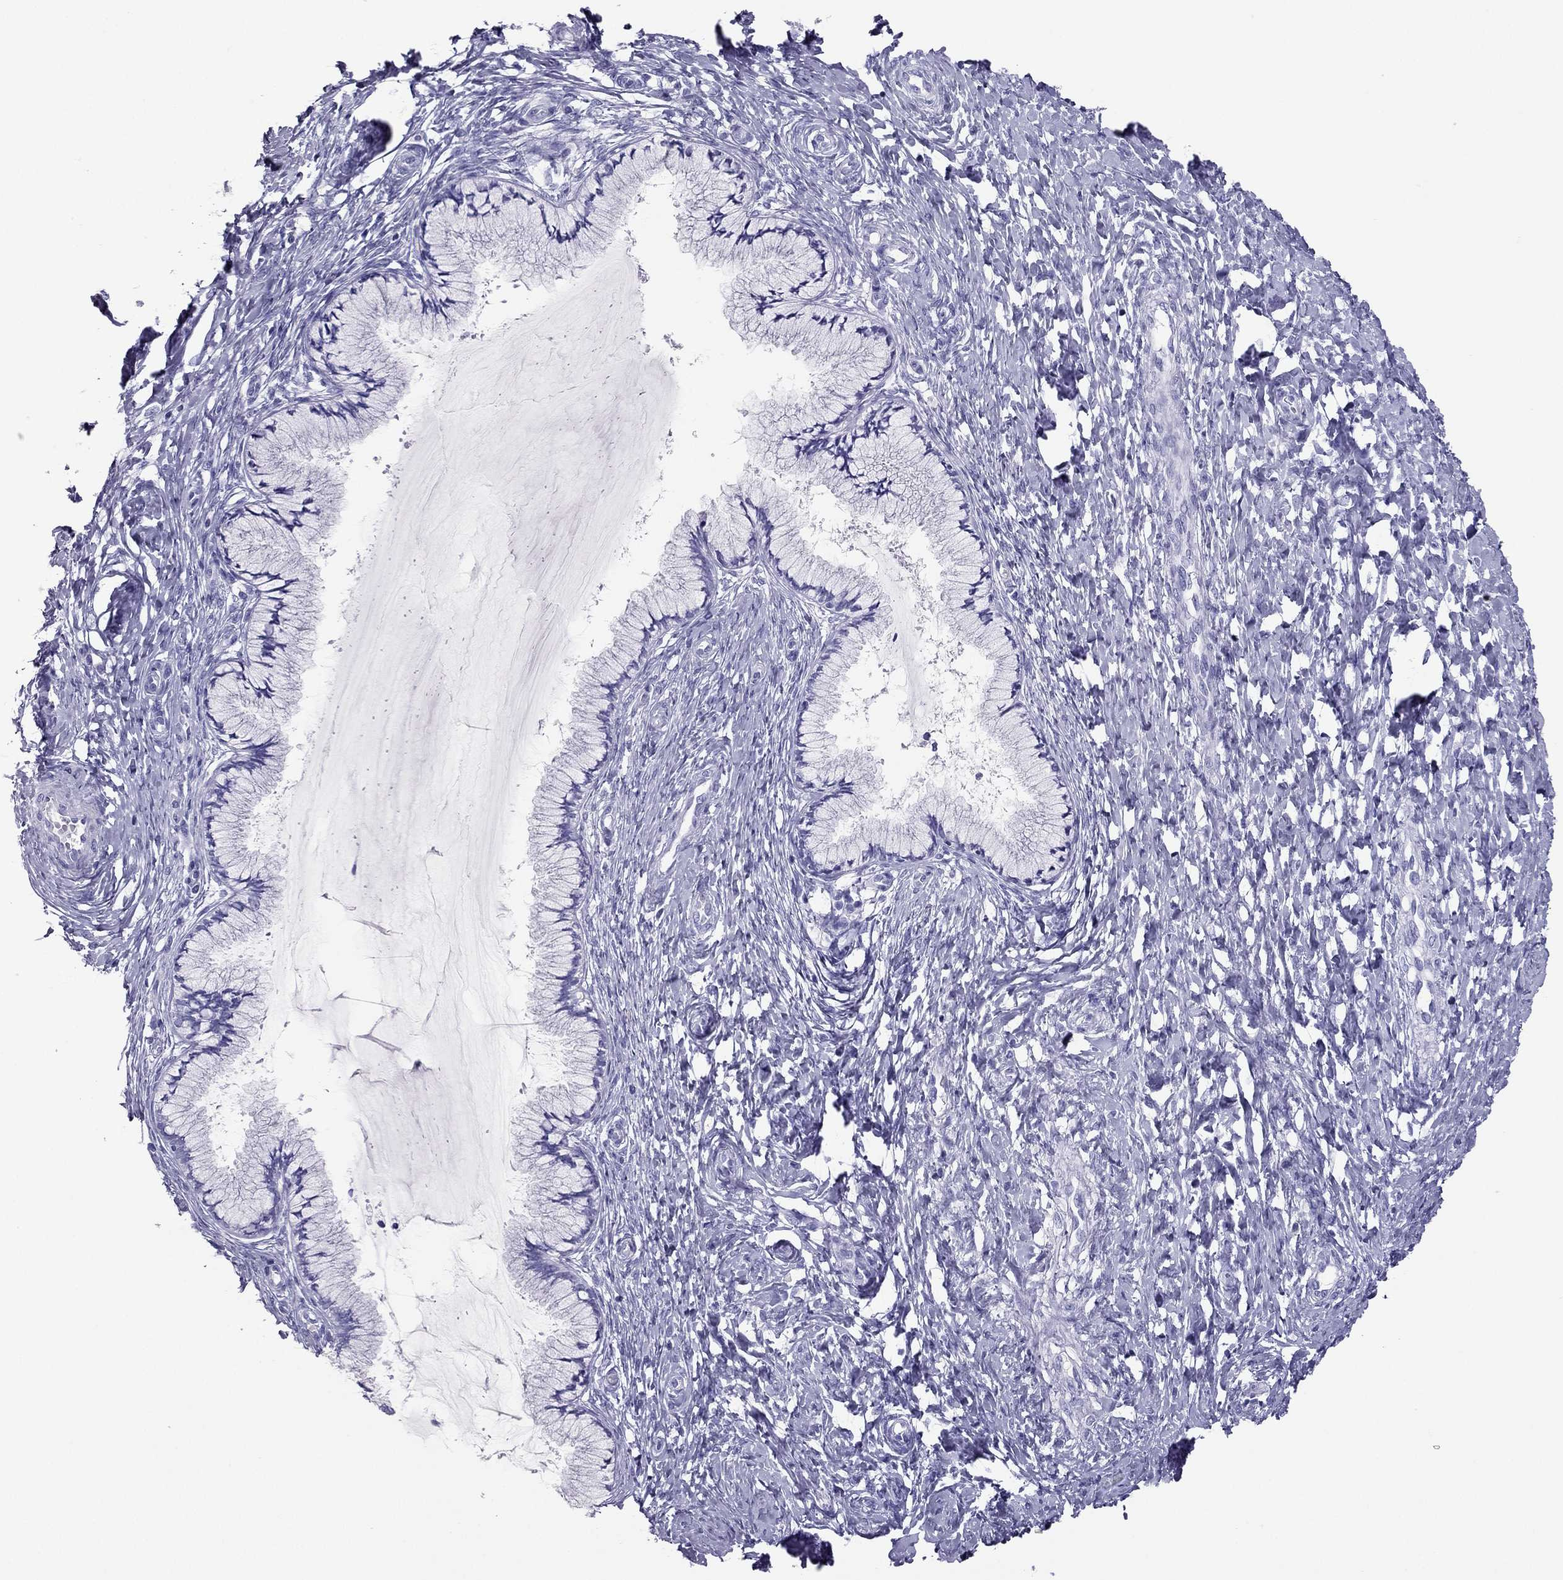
{"staining": {"intensity": "negative", "quantity": "none", "location": "none"}, "tissue": "cervix", "cell_type": "Glandular cells", "image_type": "normal", "snomed": [{"axis": "morphology", "description": "Normal tissue, NOS"}, {"axis": "topography", "description": "Cervix"}], "caption": "High power microscopy histopathology image of an immunohistochemistry (IHC) histopathology image of benign cervix, revealing no significant expression in glandular cells.", "gene": "PDE6A", "patient": {"sex": "female", "age": 37}}